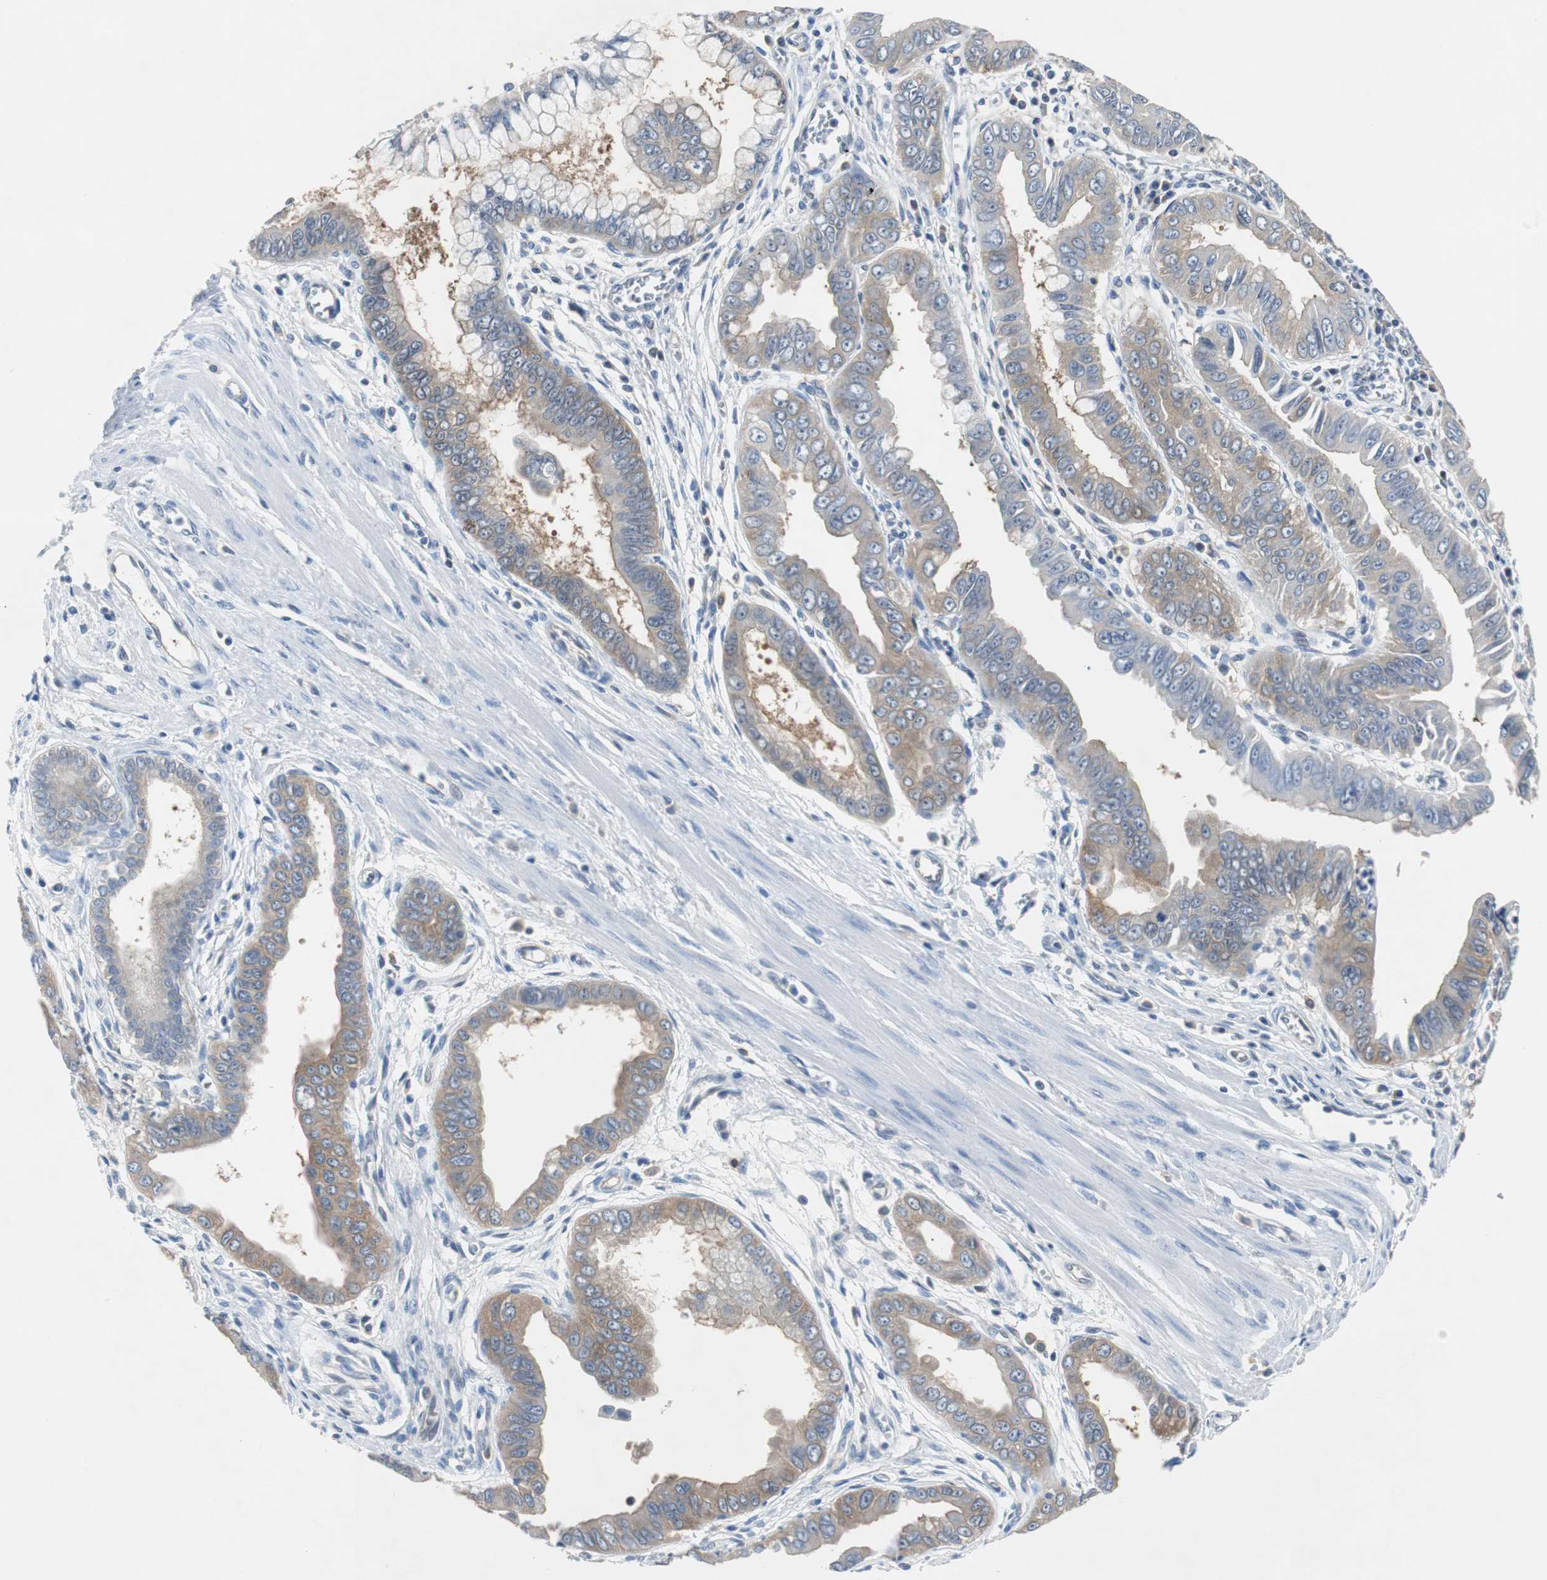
{"staining": {"intensity": "weak", "quantity": ">75%", "location": "cytoplasmic/membranous"}, "tissue": "pancreatic cancer", "cell_type": "Tumor cells", "image_type": "cancer", "snomed": [{"axis": "morphology", "description": "Normal tissue, NOS"}, {"axis": "topography", "description": "Lymph node"}], "caption": "Immunohistochemistry of pancreatic cancer reveals low levels of weak cytoplasmic/membranous staining in approximately >75% of tumor cells.", "gene": "EEF2K", "patient": {"sex": "male", "age": 50}}